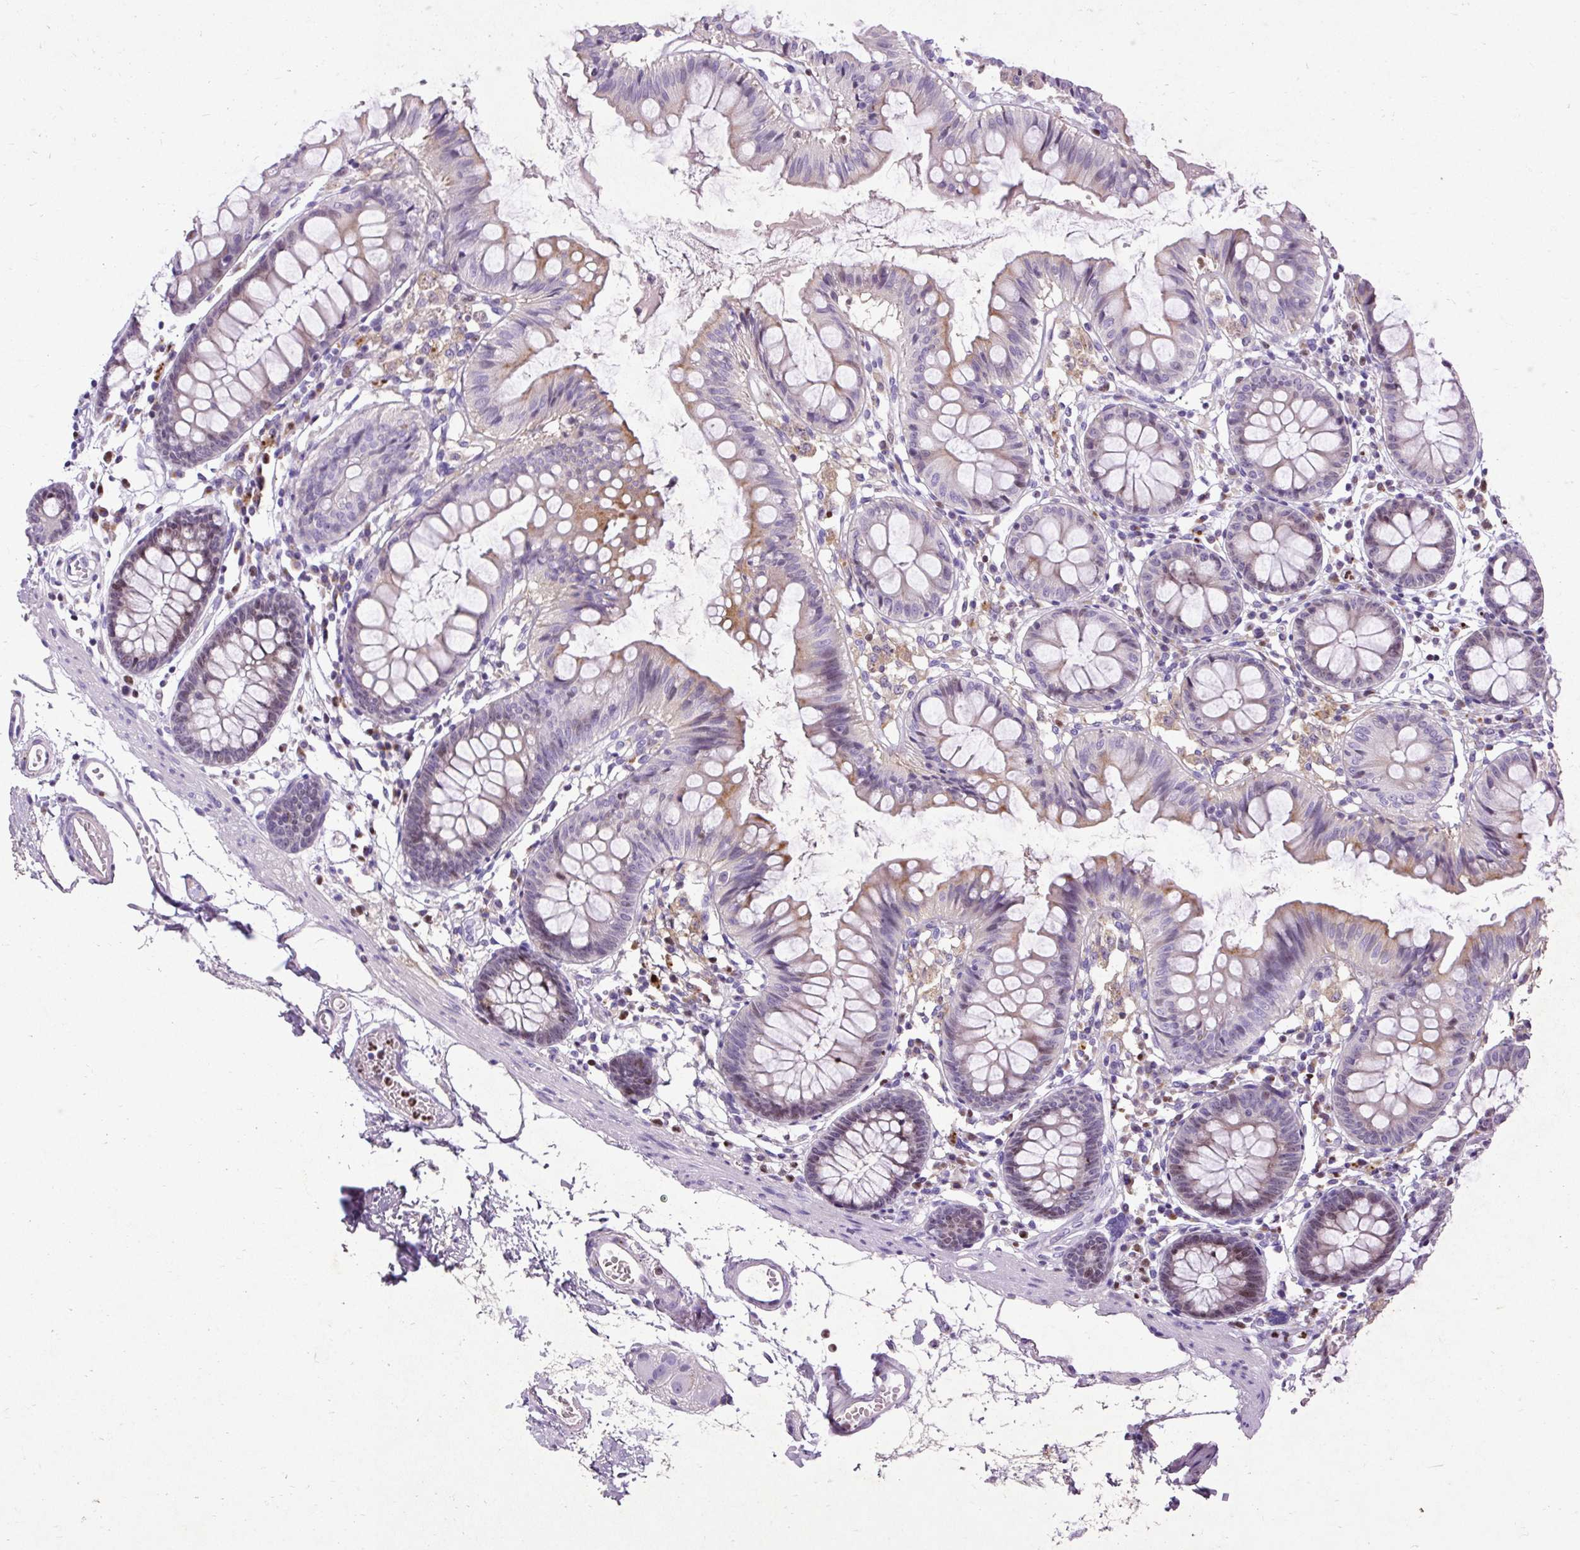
{"staining": {"intensity": "negative", "quantity": "none", "location": "none"}, "tissue": "colon", "cell_type": "Endothelial cells", "image_type": "normal", "snomed": [{"axis": "morphology", "description": "Normal tissue, NOS"}, {"axis": "topography", "description": "Colon"}], "caption": "This is an immunohistochemistry image of benign colon. There is no expression in endothelial cells.", "gene": "SPC24", "patient": {"sex": "female", "age": 84}}